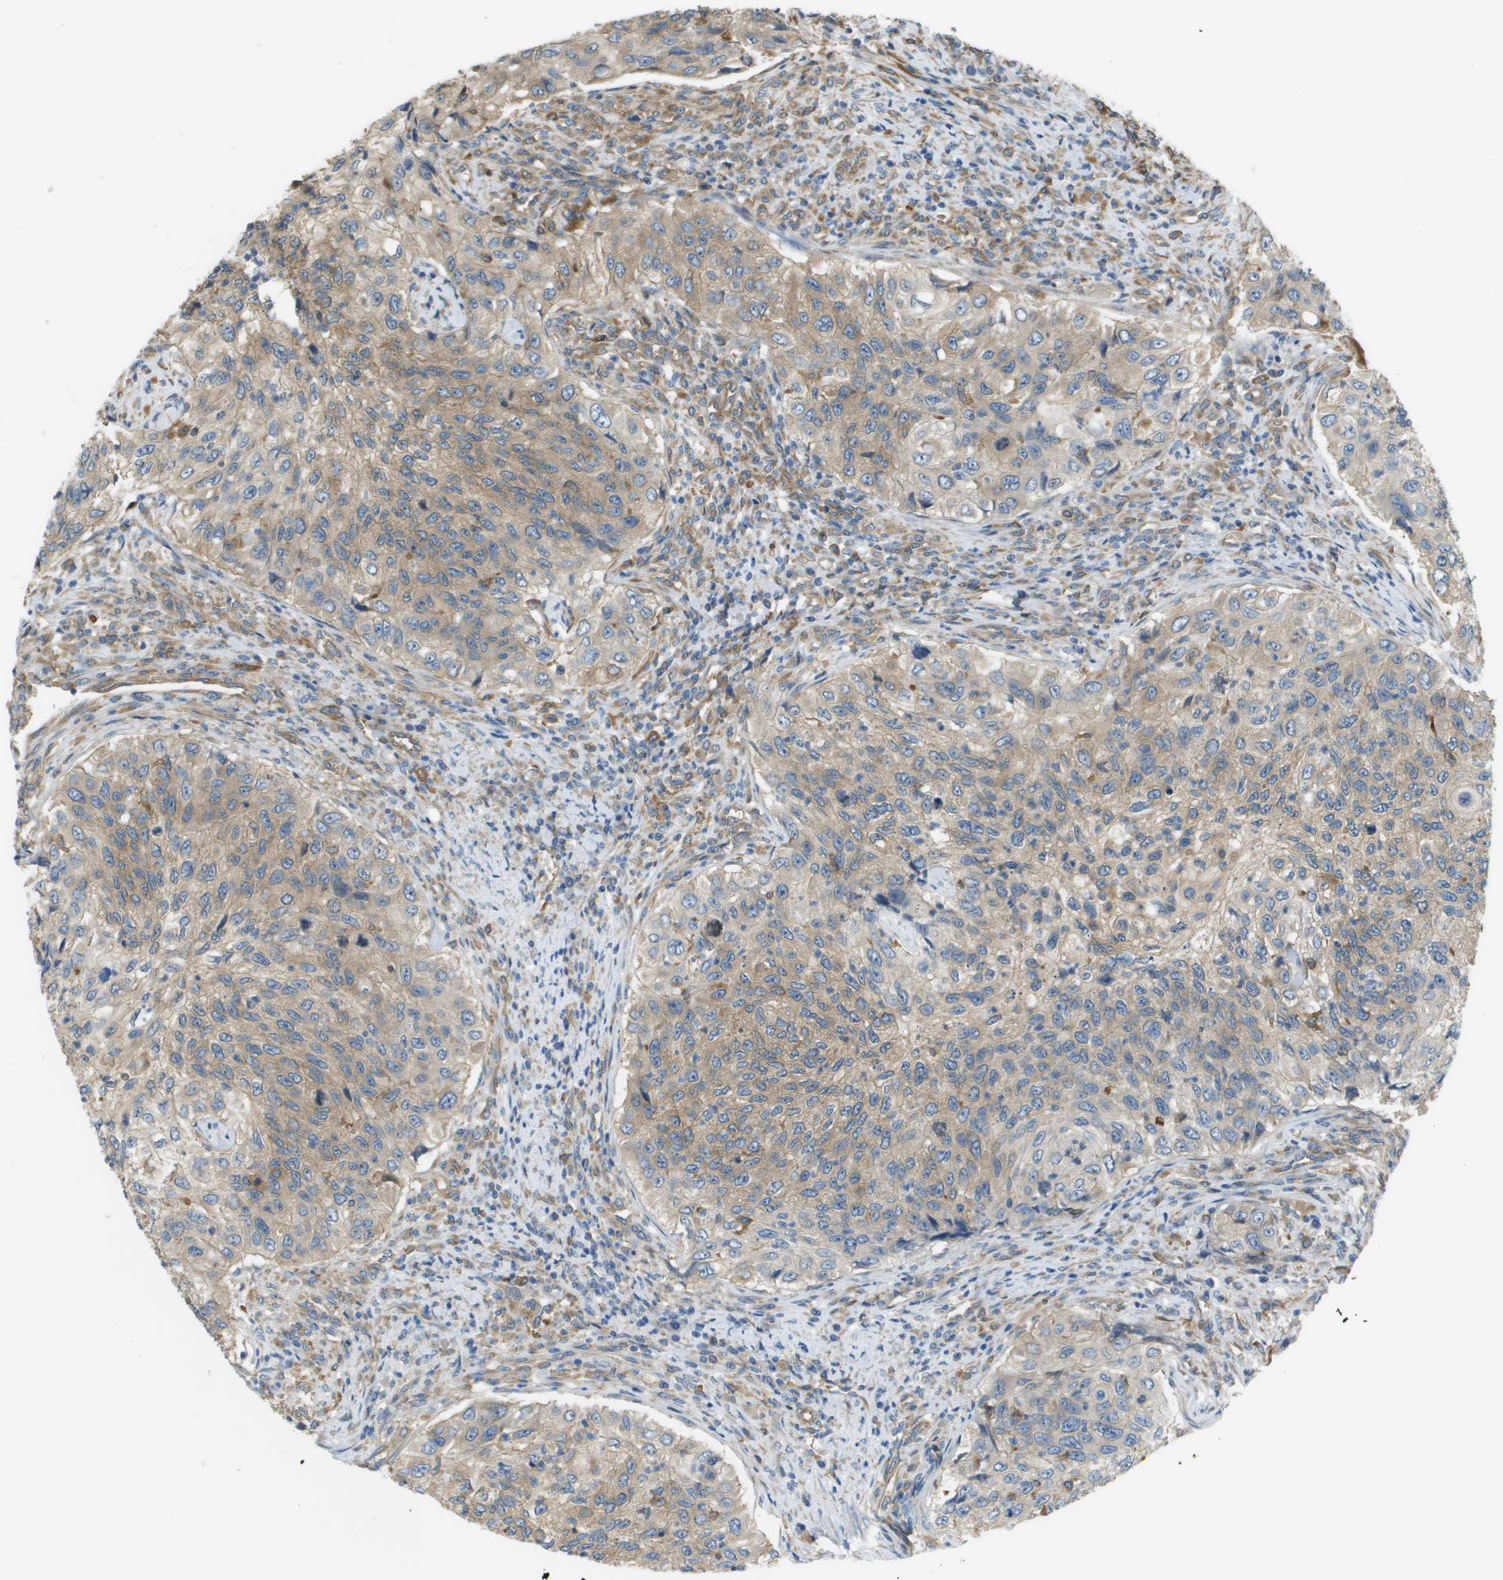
{"staining": {"intensity": "moderate", "quantity": "<25%", "location": "cytoplasmic/membranous"}, "tissue": "urothelial cancer", "cell_type": "Tumor cells", "image_type": "cancer", "snomed": [{"axis": "morphology", "description": "Urothelial carcinoma, High grade"}, {"axis": "topography", "description": "Urinary bladder"}], "caption": "The micrograph displays a brown stain indicating the presence of a protein in the cytoplasmic/membranous of tumor cells in high-grade urothelial carcinoma.", "gene": "CORO1B", "patient": {"sex": "female", "age": 60}}